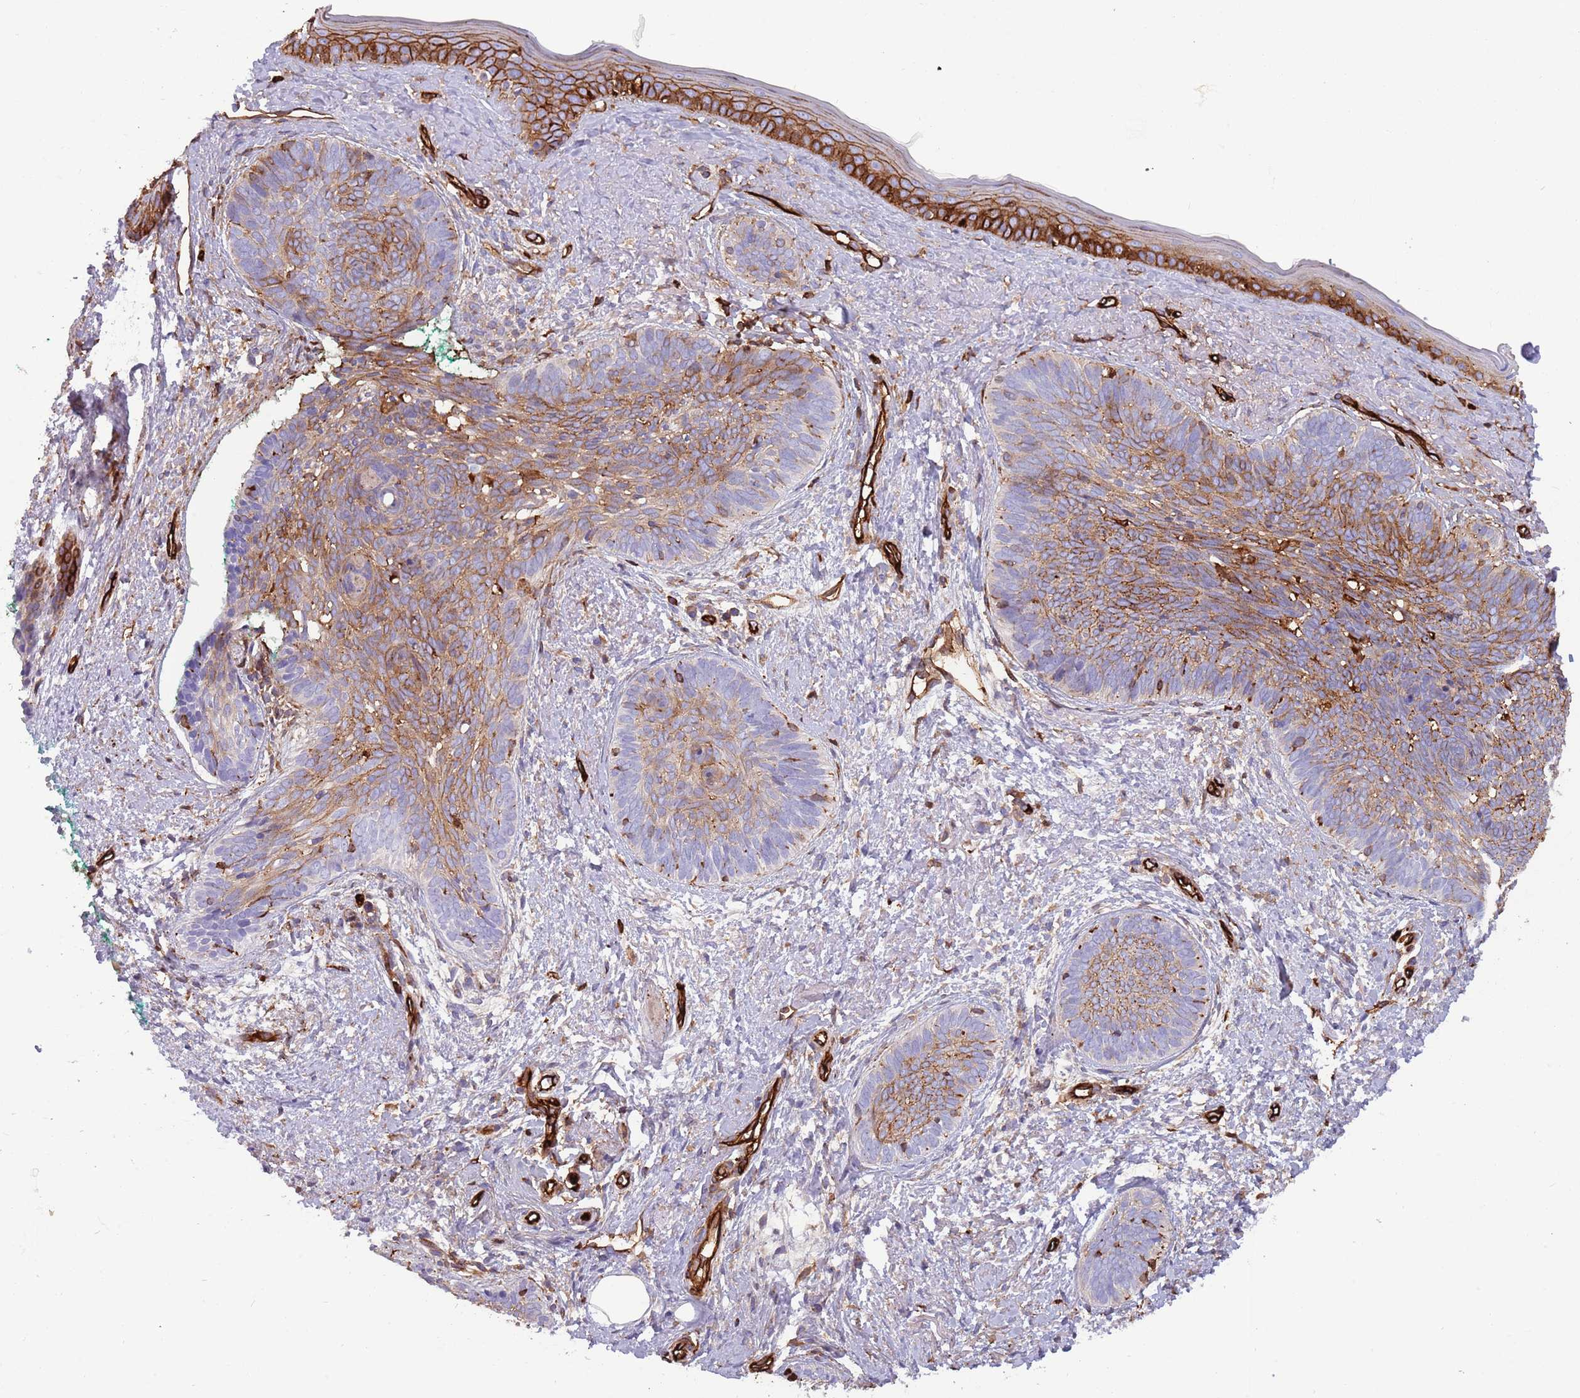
{"staining": {"intensity": "moderate", "quantity": "25%-75%", "location": "cytoplasmic/membranous"}, "tissue": "skin cancer", "cell_type": "Tumor cells", "image_type": "cancer", "snomed": [{"axis": "morphology", "description": "Basal cell carcinoma"}, {"axis": "topography", "description": "Skin"}], "caption": "Skin cancer (basal cell carcinoma) was stained to show a protein in brown. There is medium levels of moderate cytoplasmic/membranous positivity in approximately 25%-75% of tumor cells.", "gene": "KBTBD7", "patient": {"sex": "female", "age": 81}}